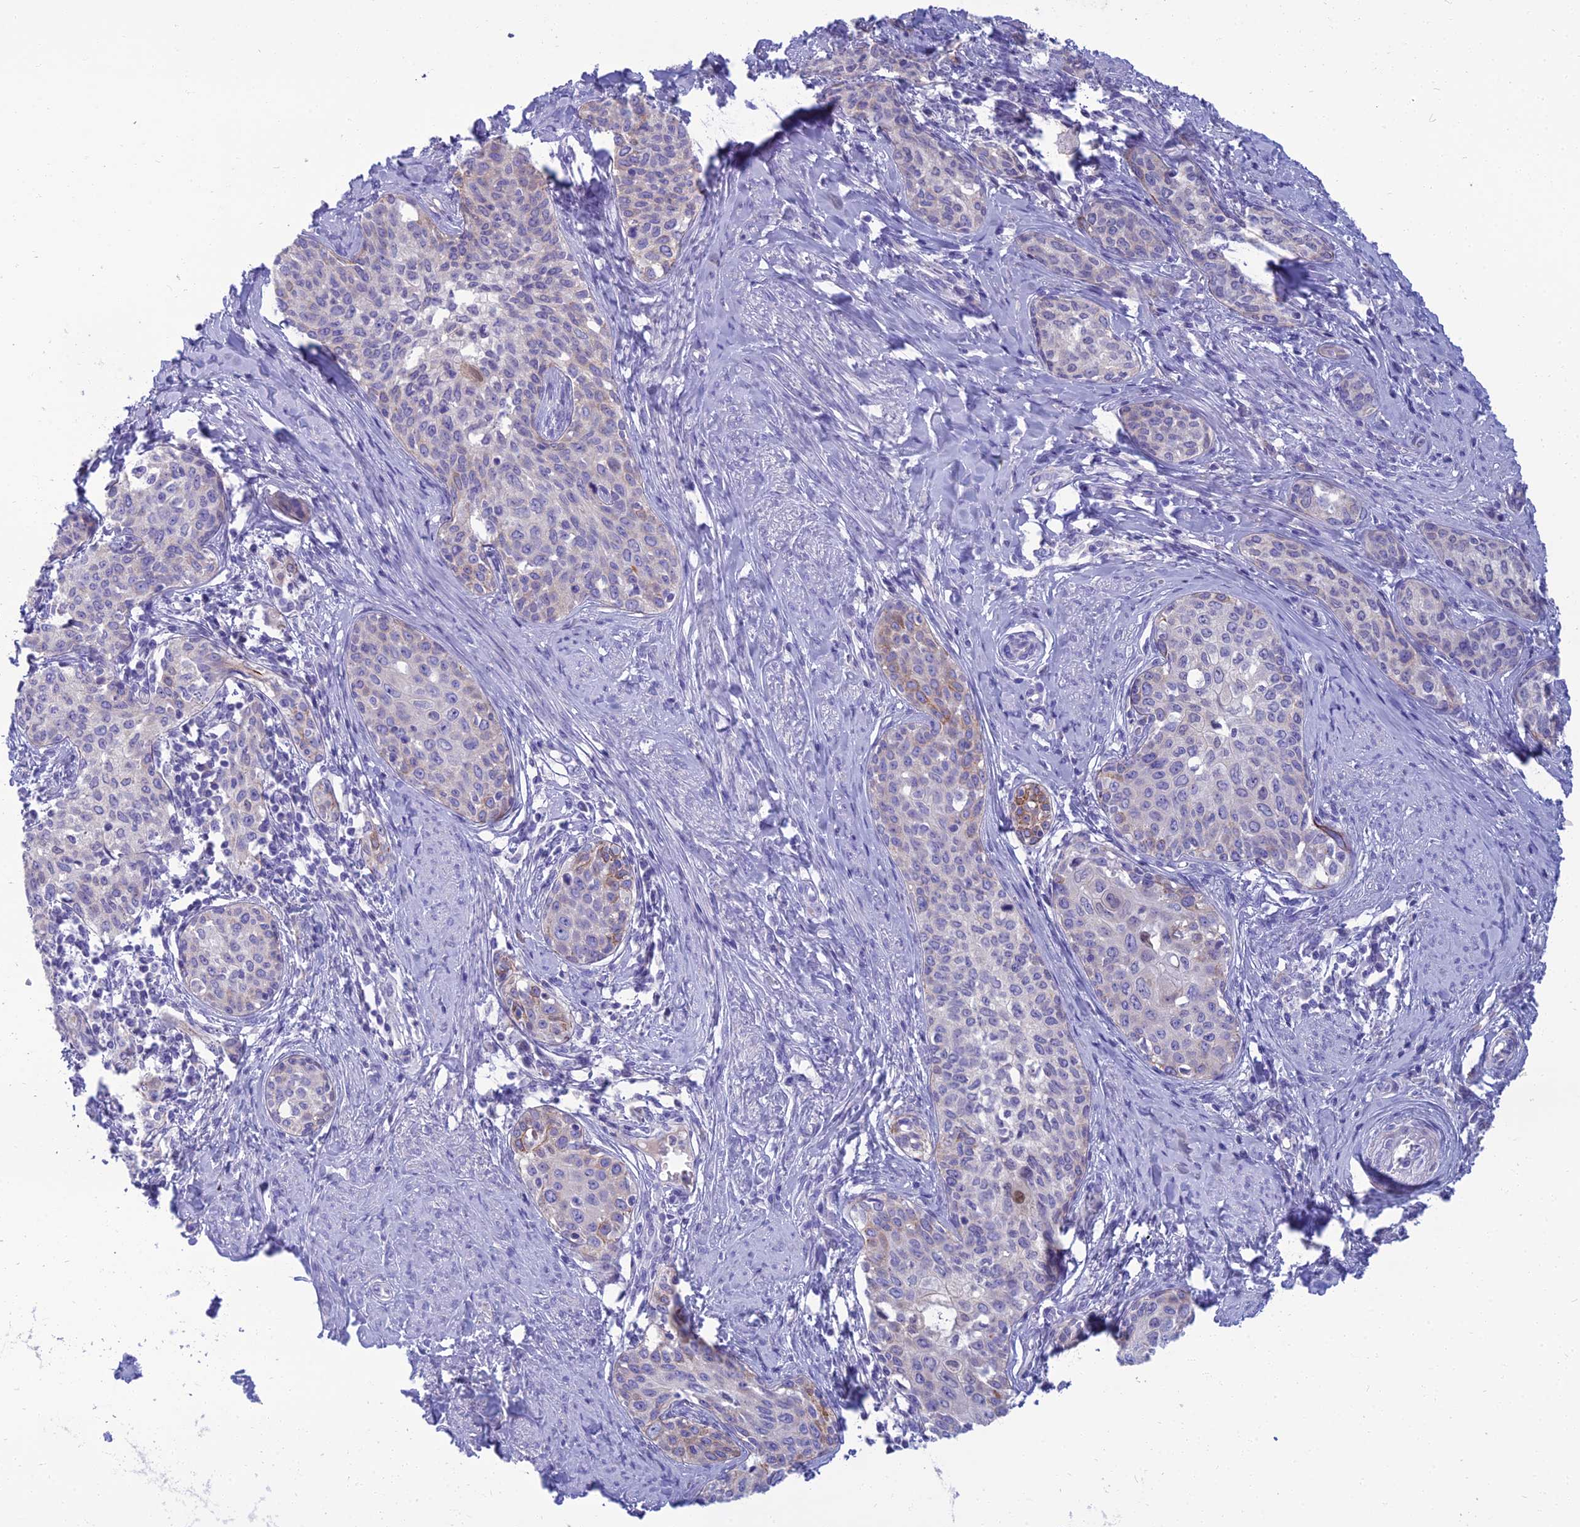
{"staining": {"intensity": "moderate", "quantity": "<25%", "location": "cytoplasmic/membranous"}, "tissue": "cervical cancer", "cell_type": "Tumor cells", "image_type": "cancer", "snomed": [{"axis": "morphology", "description": "Squamous cell carcinoma, NOS"}, {"axis": "morphology", "description": "Adenocarcinoma, NOS"}, {"axis": "topography", "description": "Cervix"}], "caption": "A micrograph showing moderate cytoplasmic/membranous staining in approximately <25% of tumor cells in cervical squamous cell carcinoma, as visualized by brown immunohistochemical staining.", "gene": "SPTLC3", "patient": {"sex": "female", "age": 52}}